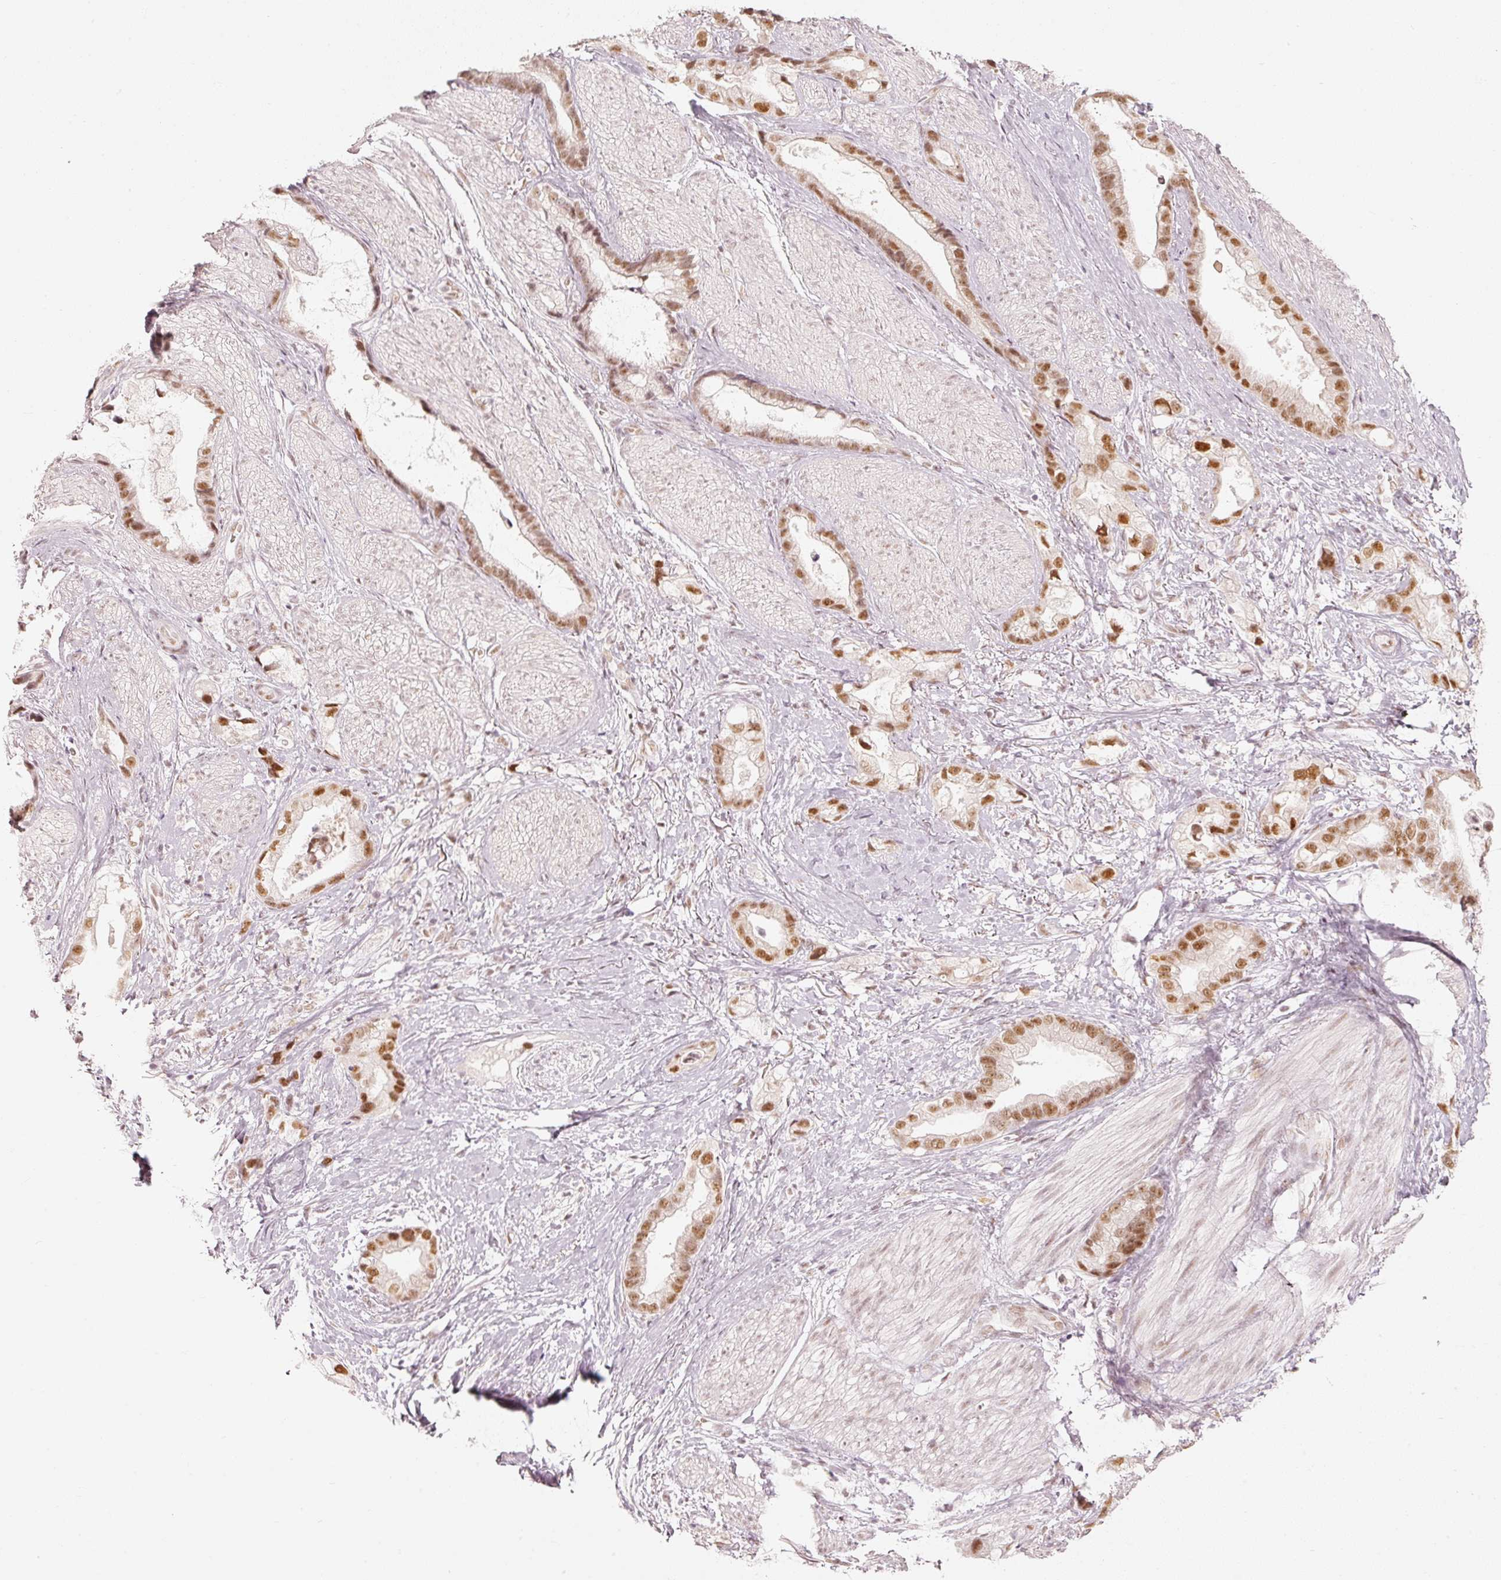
{"staining": {"intensity": "moderate", "quantity": ">75%", "location": "nuclear"}, "tissue": "stomach cancer", "cell_type": "Tumor cells", "image_type": "cancer", "snomed": [{"axis": "morphology", "description": "Adenocarcinoma, NOS"}, {"axis": "topography", "description": "Stomach"}], "caption": "DAB (3,3'-diaminobenzidine) immunohistochemical staining of stomach cancer (adenocarcinoma) demonstrates moderate nuclear protein expression in approximately >75% of tumor cells. Using DAB (brown) and hematoxylin (blue) stains, captured at high magnification using brightfield microscopy.", "gene": "PPP1R10", "patient": {"sex": "male", "age": 55}}